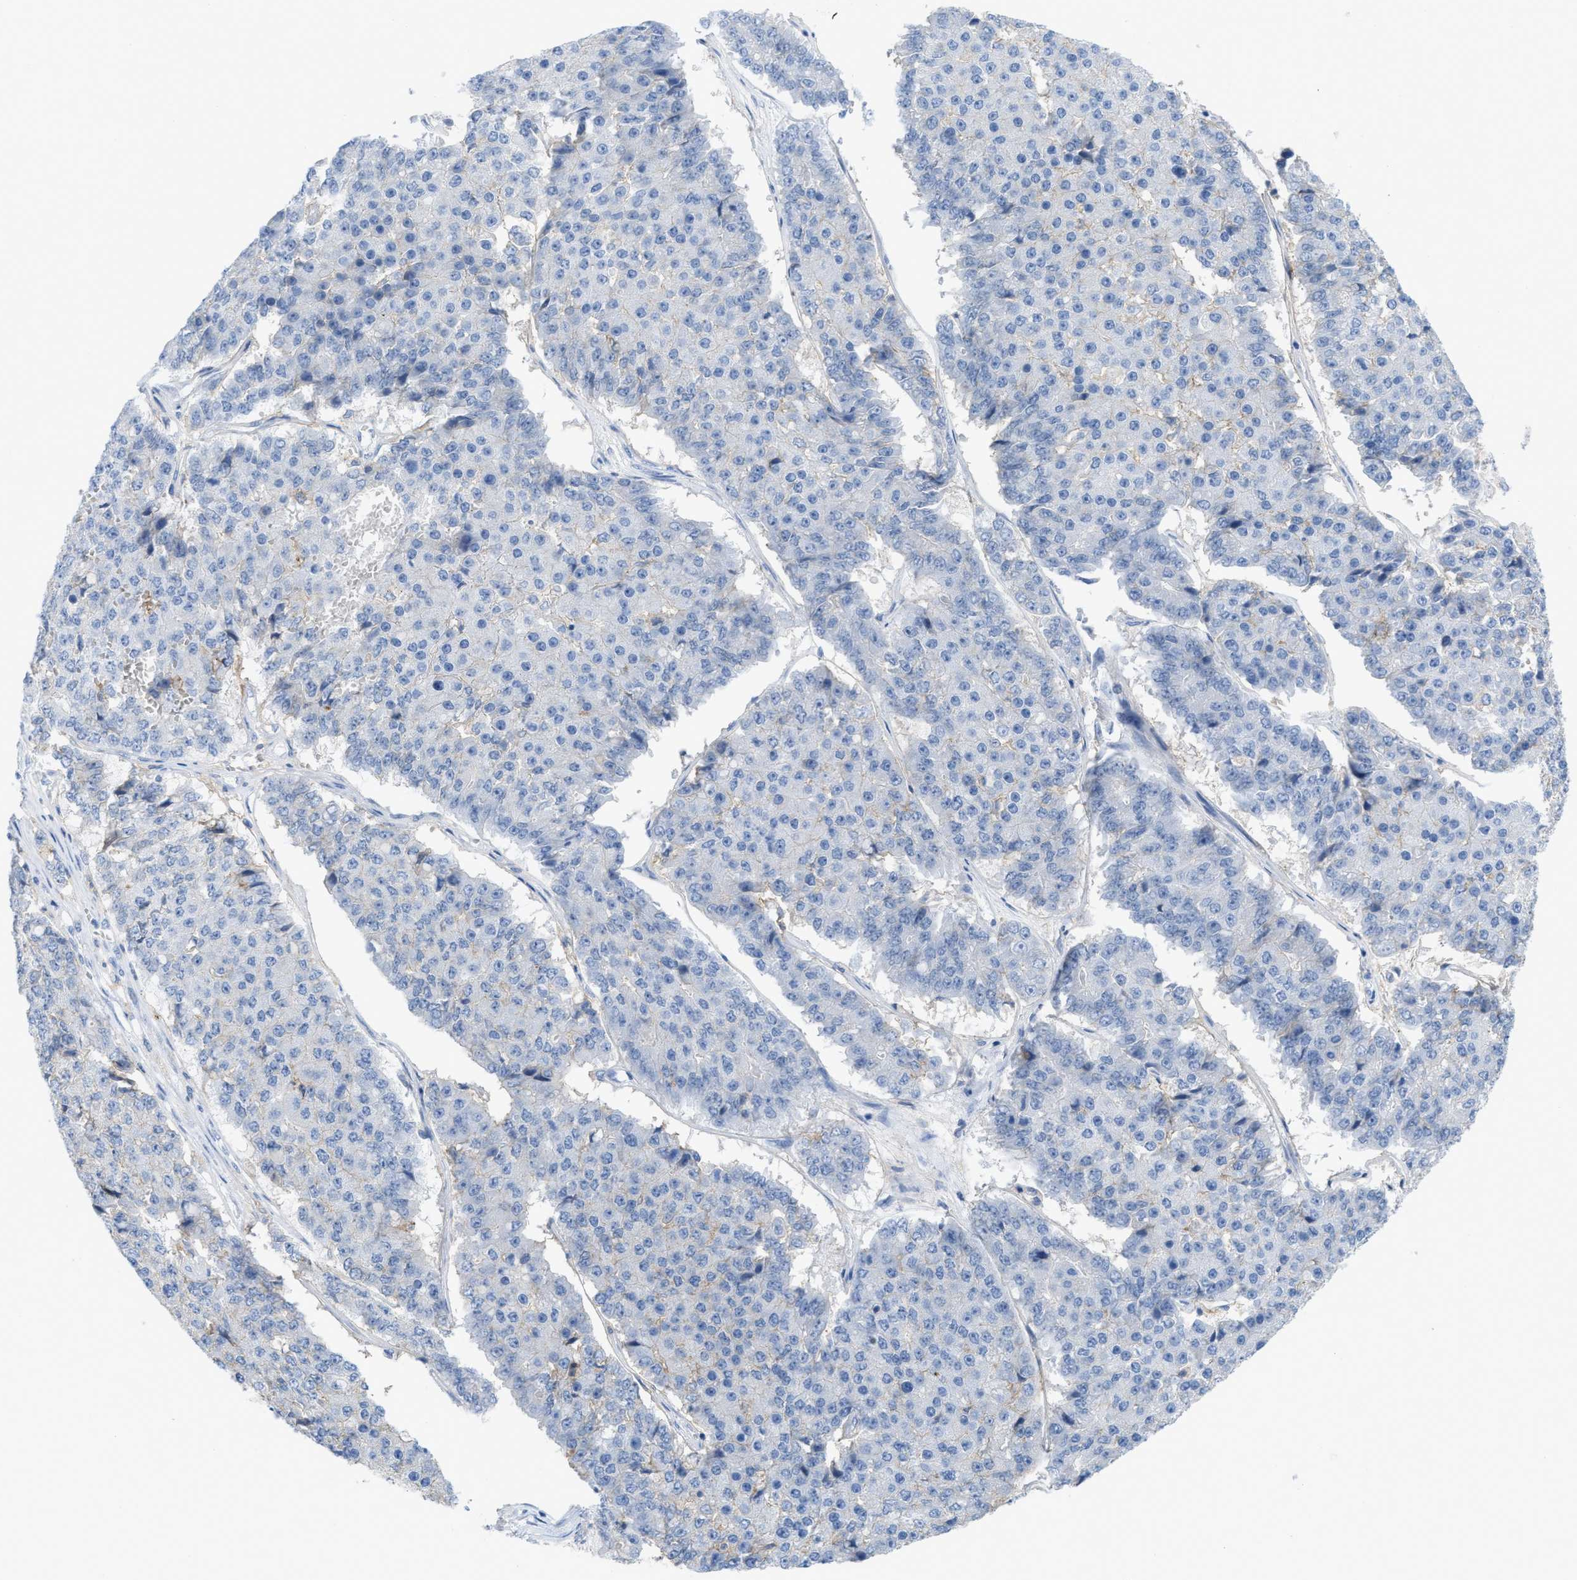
{"staining": {"intensity": "negative", "quantity": "none", "location": "none"}, "tissue": "pancreatic cancer", "cell_type": "Tumor cells", "image_type": "cancer", "snomed": [{"axis": "morphology", "description": "Adenocarcinoma, NOS"}, {"axis": "topography", "description": "Pancreas"}], "caption": "Tumor cells are negative for protein expression in human adenocarcinoma (pancreatic).", "gene": "SLC3A2", "patient": {"sex": "male", "age": 50}}